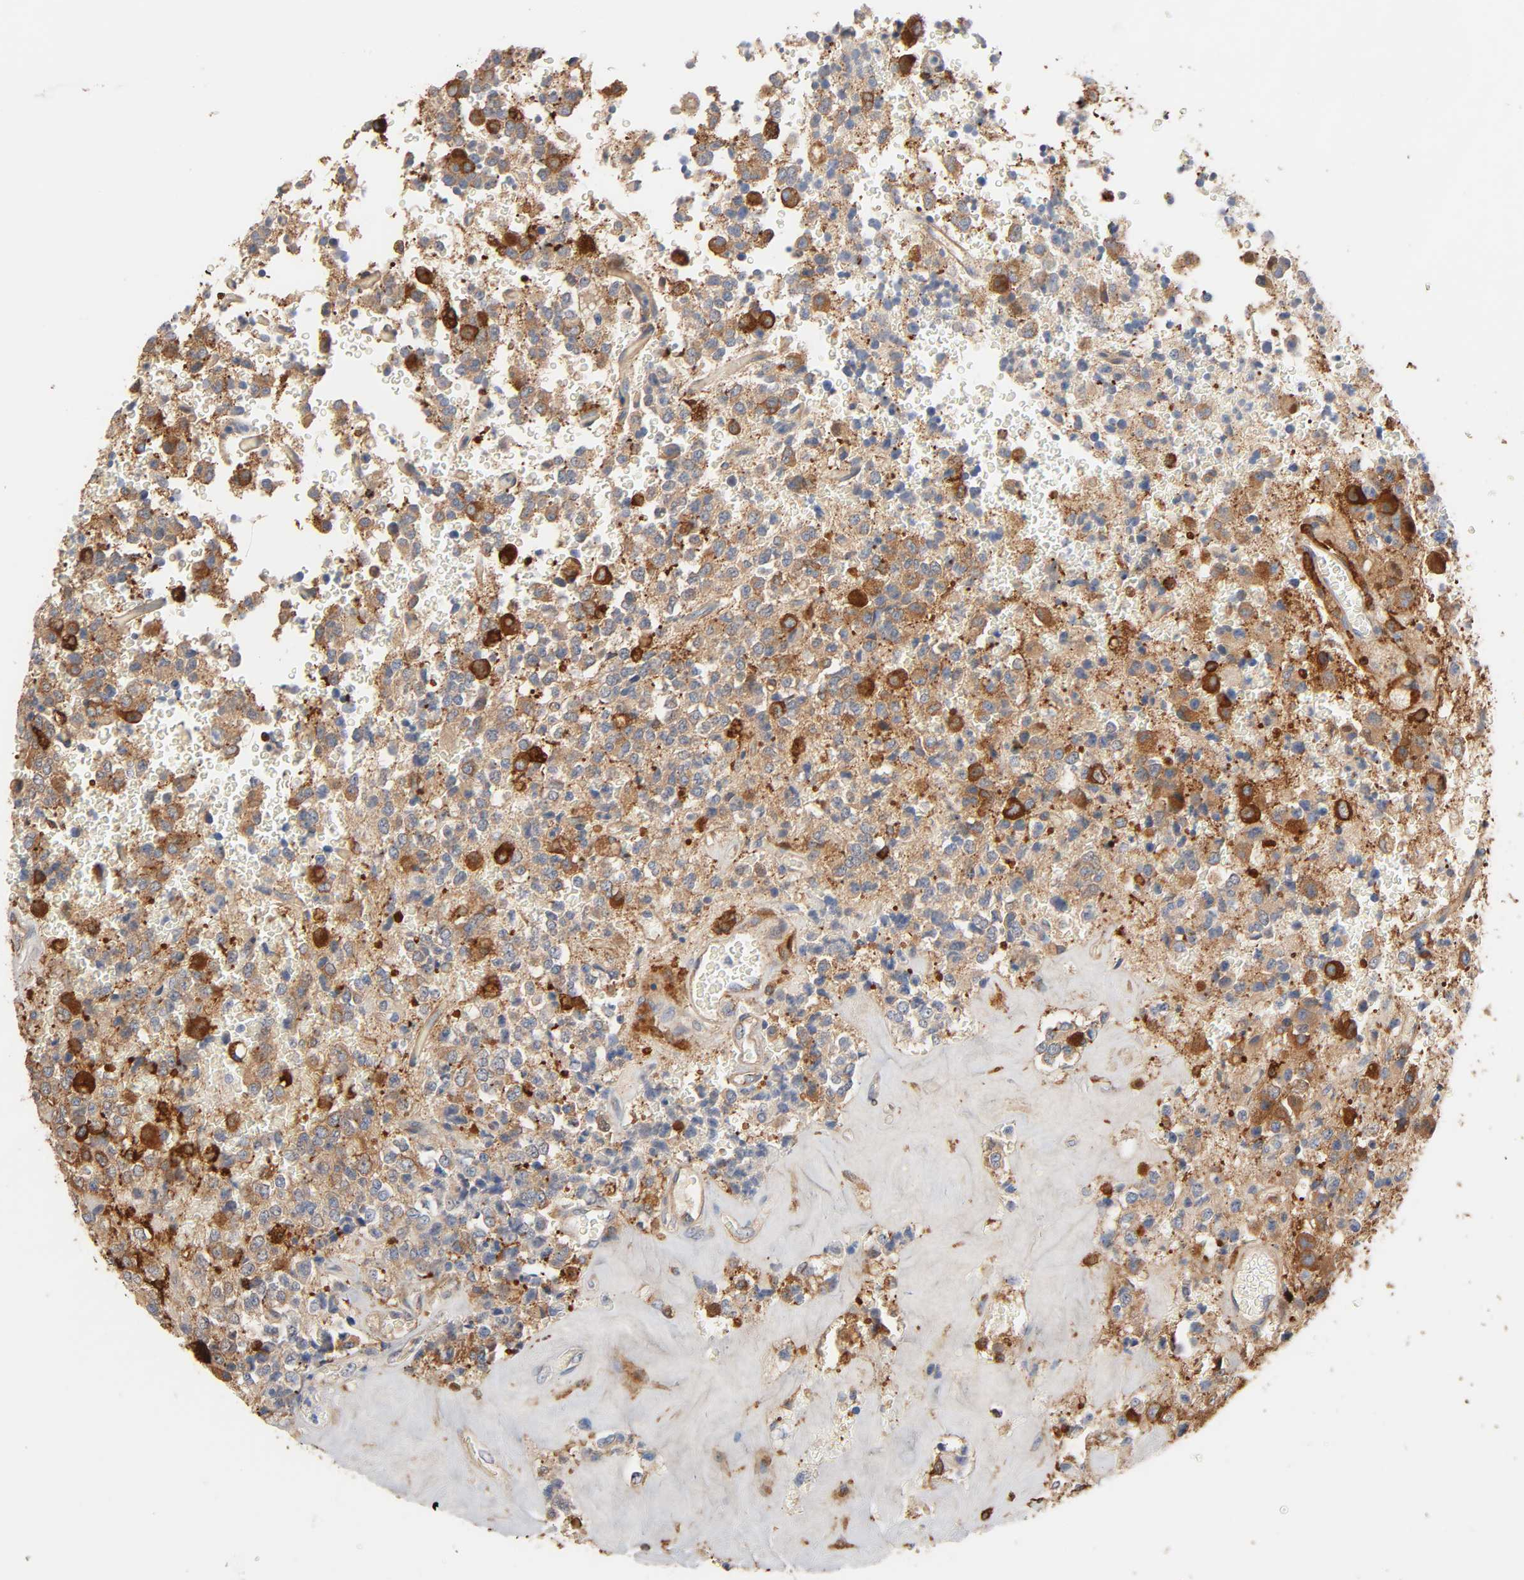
{"staining": {"intensity": "moderate", "quantity": ">75%", "location": "cytoplasmic/membranous"}, "tissue": "glioma", "cell_type": "Tumor cells", "image_type": "cancer", "snomed": [{"axis": "morphology", "description": "Glioma, malignant, High grade"}, {"axis": "topography", "description": "pancreas cauda"}], "caption": "High-grade glioma (malignant) was stained to show a protein in brown. There is medium levels of moderate cytoplasmic/membranous staining in approximately >75% of tumor cells. (DAB (3,3'-diaminobenzidine) IHC, brown staining for protein, blue staining for nuclei).", "gene": "BIN1", "patient": {"sex": "male", "age": 60}}